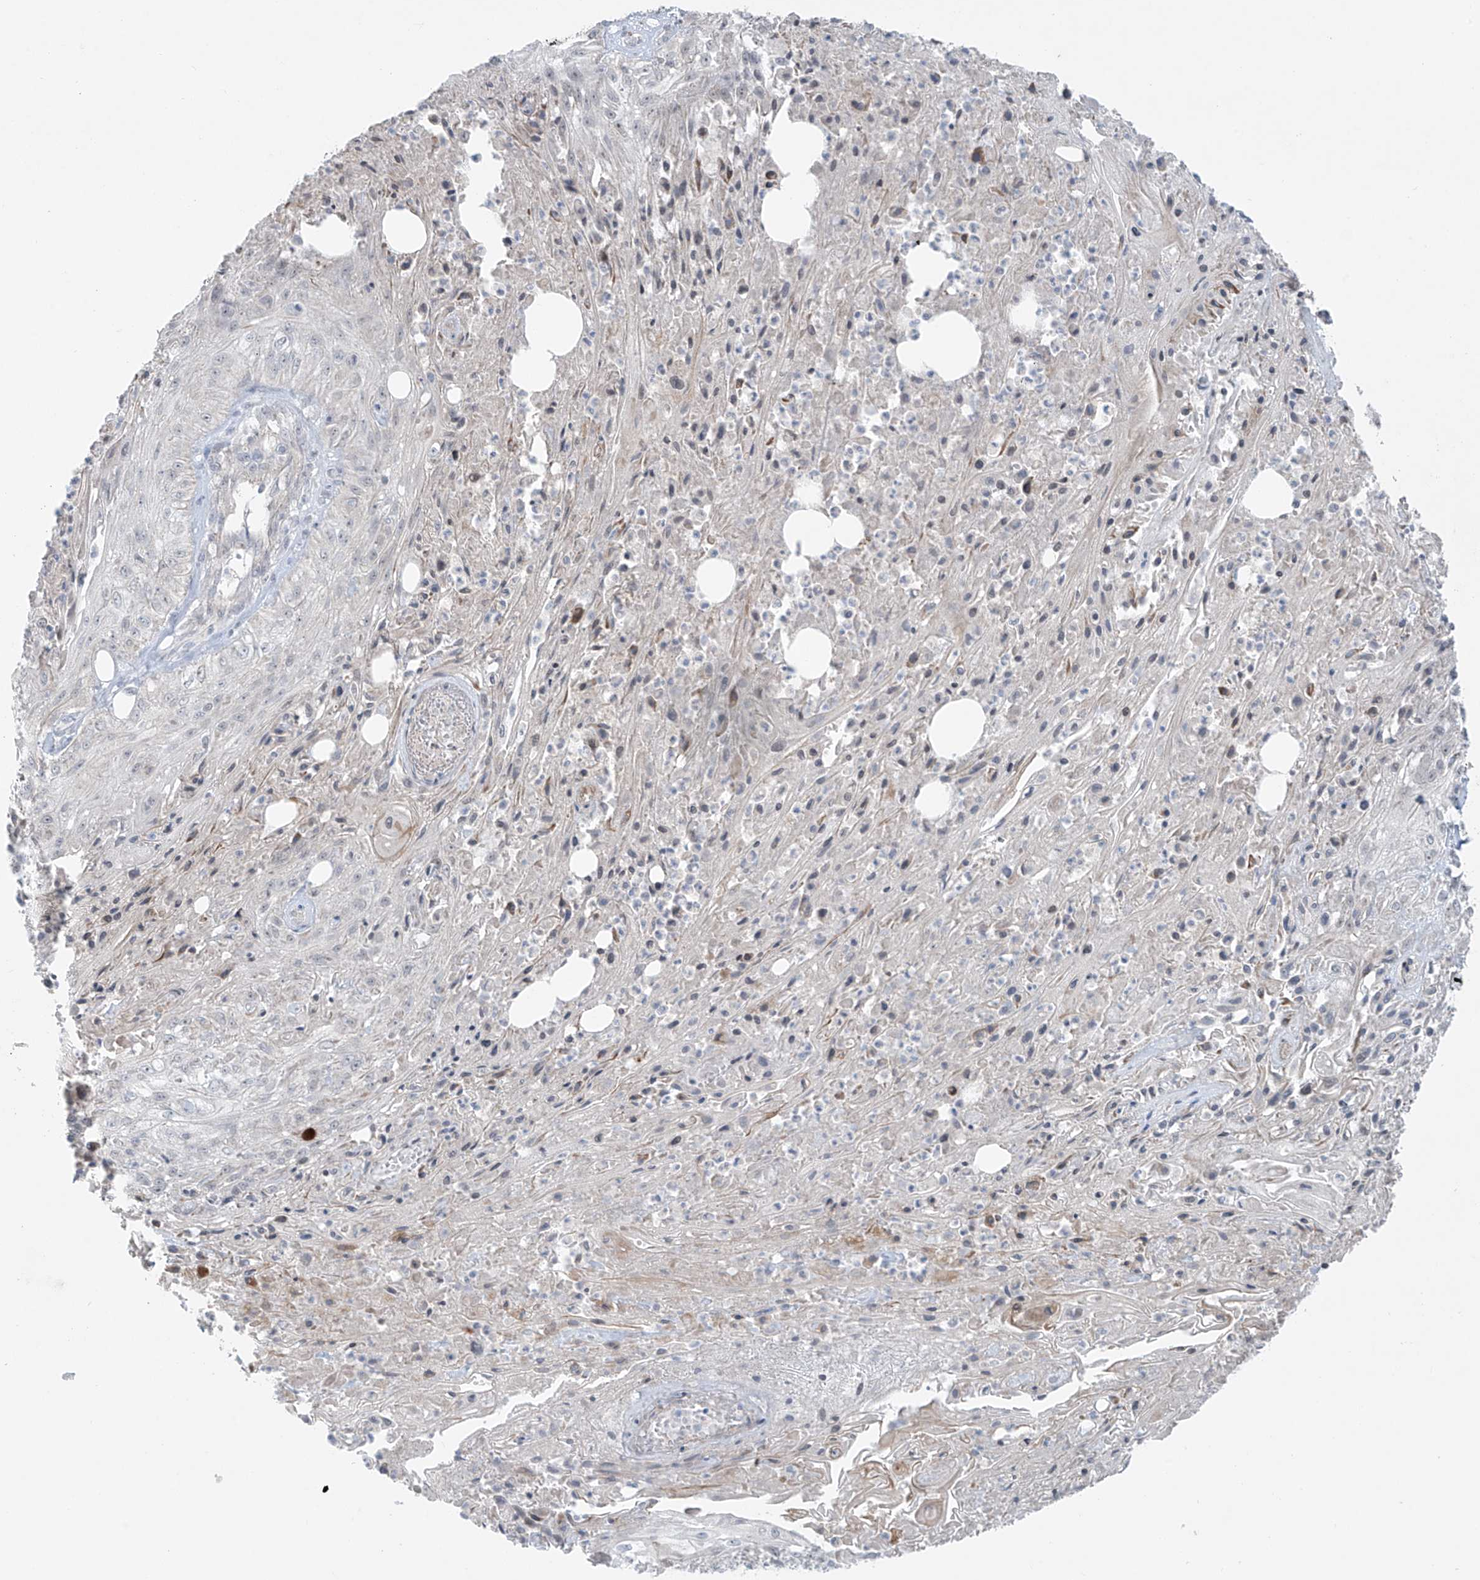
{"staining": {"intensity": "negative", "quantity": "none", "location": "none"}, "tissue": "skin cancer", "cell_type": "Tumor cells", "image_type": "cancer", "snomed": [{"axis": "morphology", "description": "Squamous cell carcinoma, NOS"}, {"axis": "morphology", "description": "Squamous cell carcinoma, metastatic, NOS"}, {"axis": "topography", "description": "Skin"}, {"axis": "topography", "description": "Lymph node"}], "caption": "Immunohistochemical staining of human skin cancer (metastatic squamous cell carcinoma) exhibits no significant expression in tumor cells.", "gene": "RASGEF1A", "patient": {"sex": "male", "age": 75}}